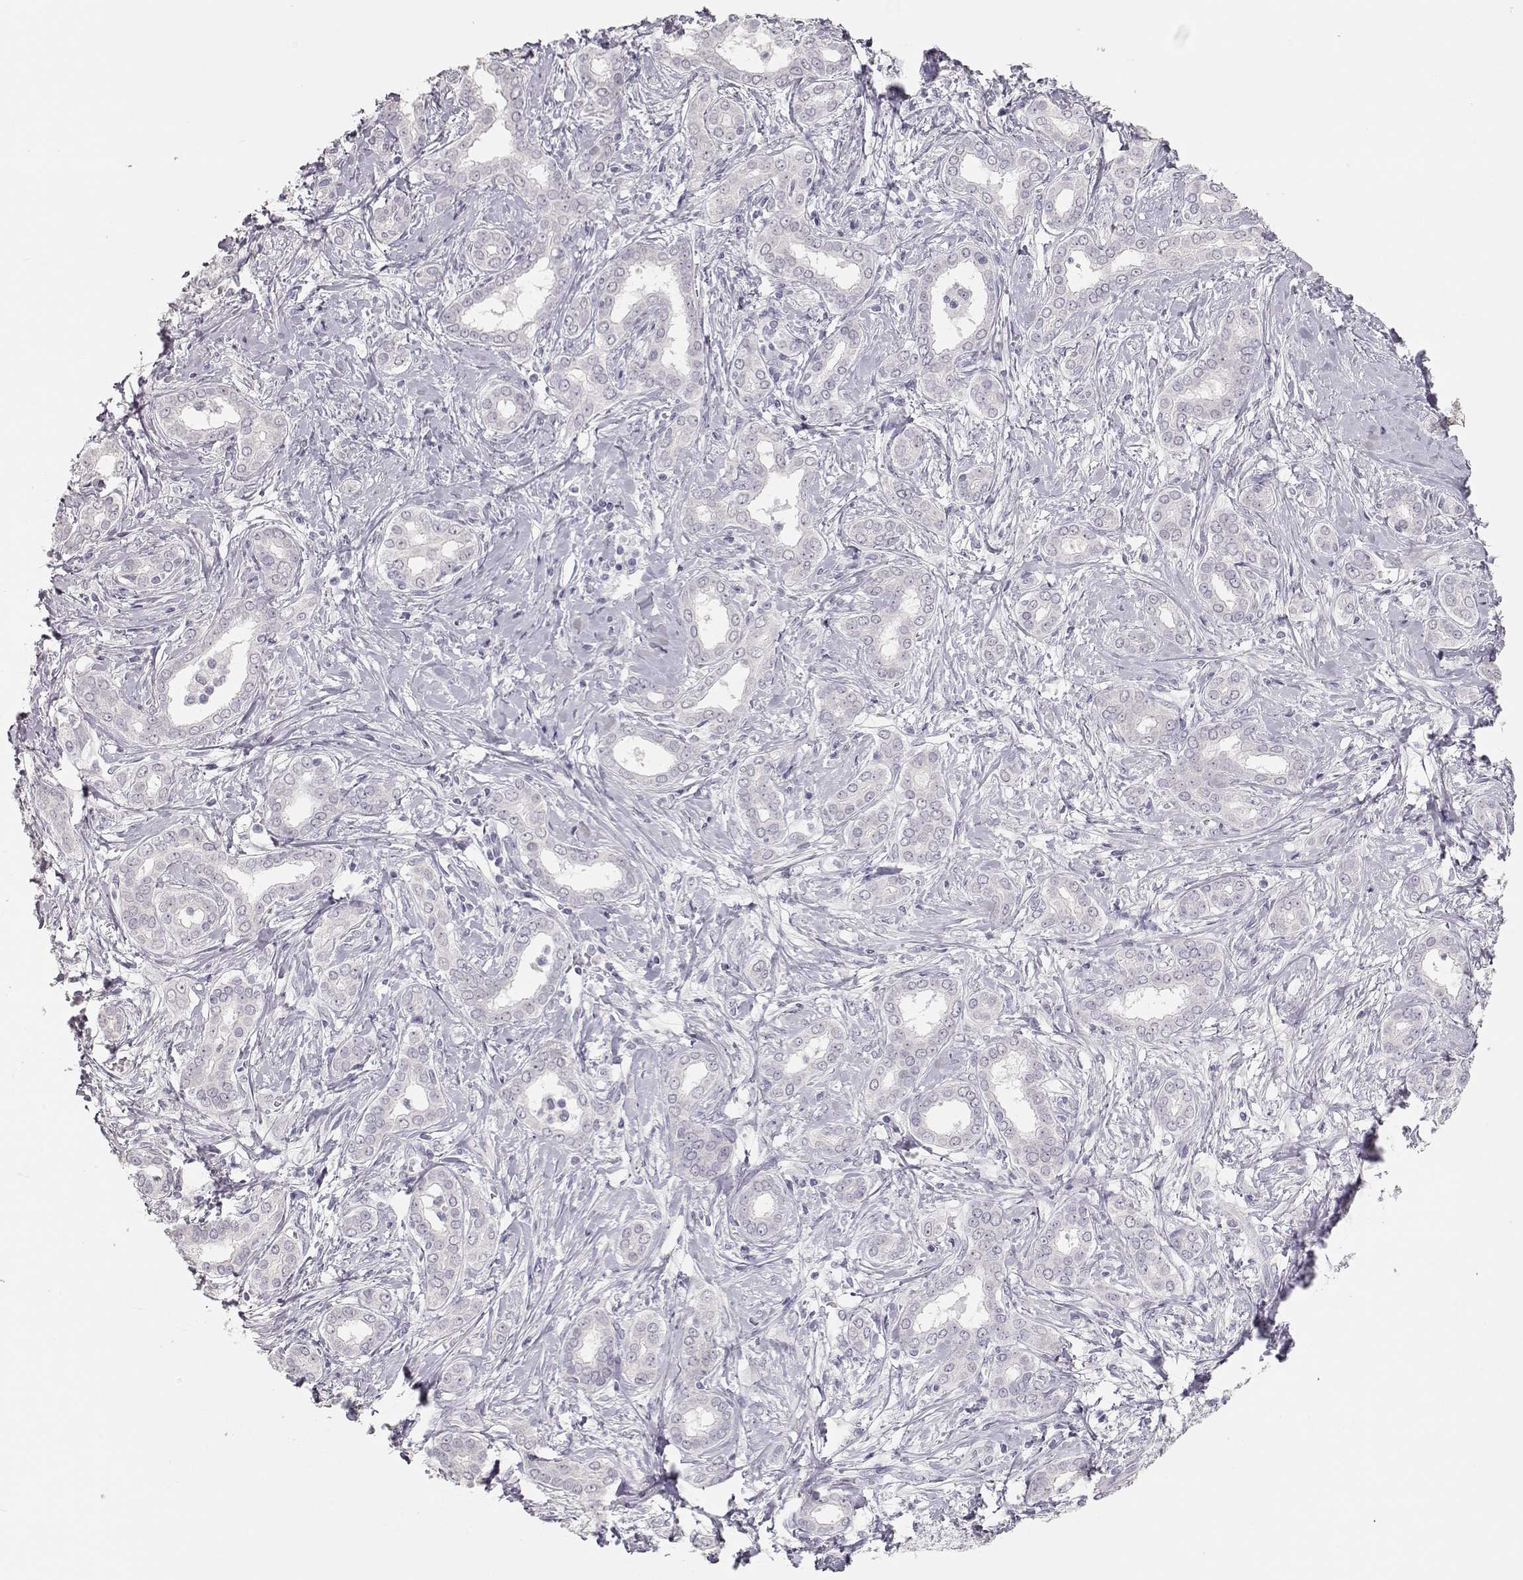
{"staining": {"intensity": "negative", "quantity": "none", "location": "none"}, "tissue": "liver cancer", "cell_type": "Tumor cells", "image_type": "cancer", "snomed": [{"axis": "morphology", "description": "Cholangiocarcinoma"}, {"axis": "topography", "description": "Liver"}], "caption": "This histopathology image is of liver cancer (cholangiocarcinoma) stained with immunohistochemistry to label a protein in brown with the nuclei are counter-stained blue. There is no staining in tumor cells.", "gene": "TKTL1", "patient": {"sex": "female", "age": 47}}